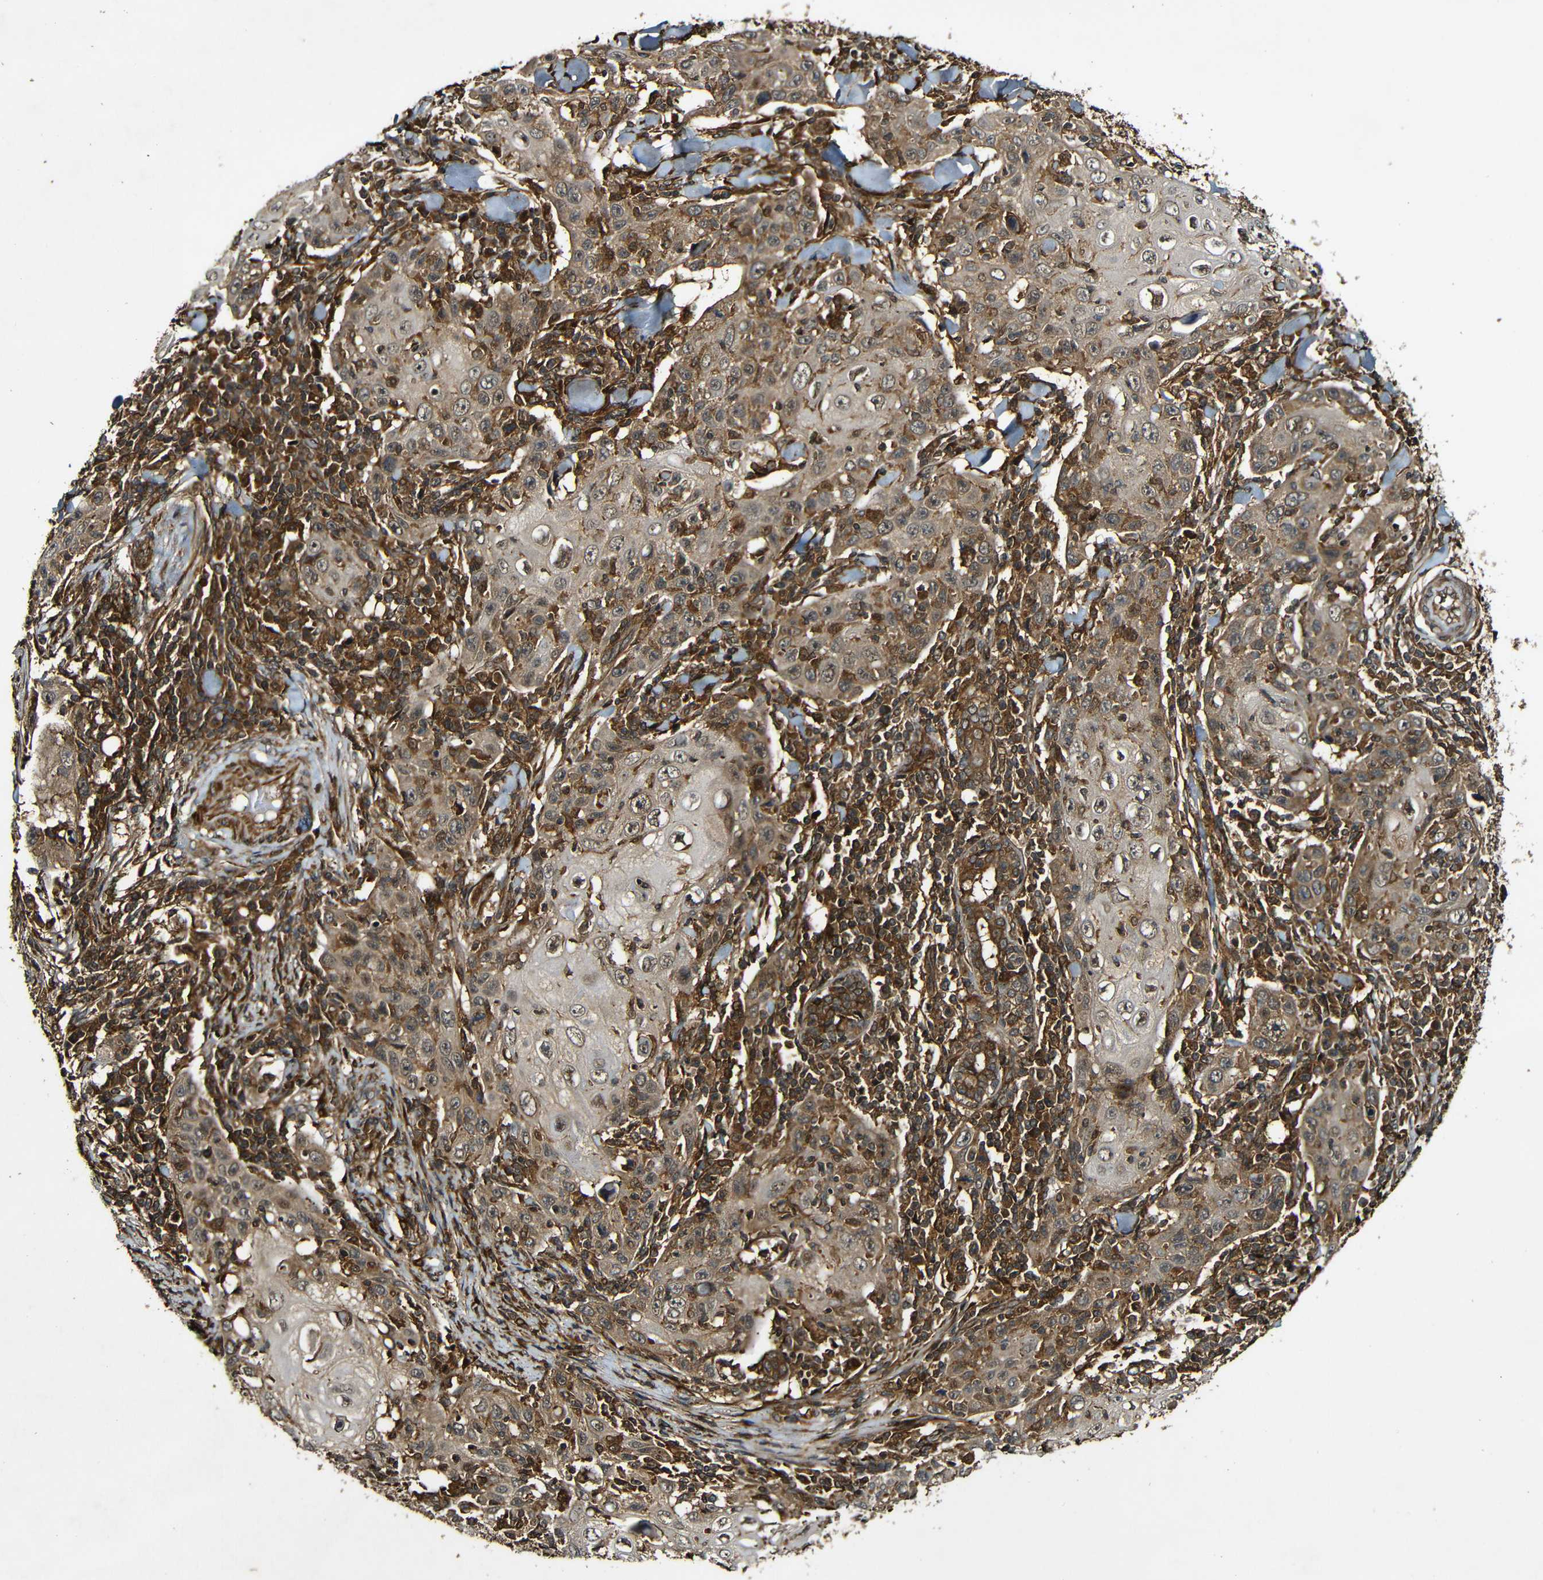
{"staining": {"intensity": "moderate", "quantity": ">75%", "location": "cytoplasmic/membranous"}, "tissue": "skin cancer", "cell_type": "Tumor cells", "image_type": "cancer", "snomed": [{"axis": "morphology", "description": "Squamous cell carcinoma, NOS"}, {"axis": "topography", "description": "Skin"}], "caption": "Skin squamous cell carcinoma tissue shows moderate cytoplasmic/membranous expression in about >75% of tumor cells, visualized by immunohistochemistry.", "gene": "CASP8", "patient": {"sex": "female", "age": 88}}